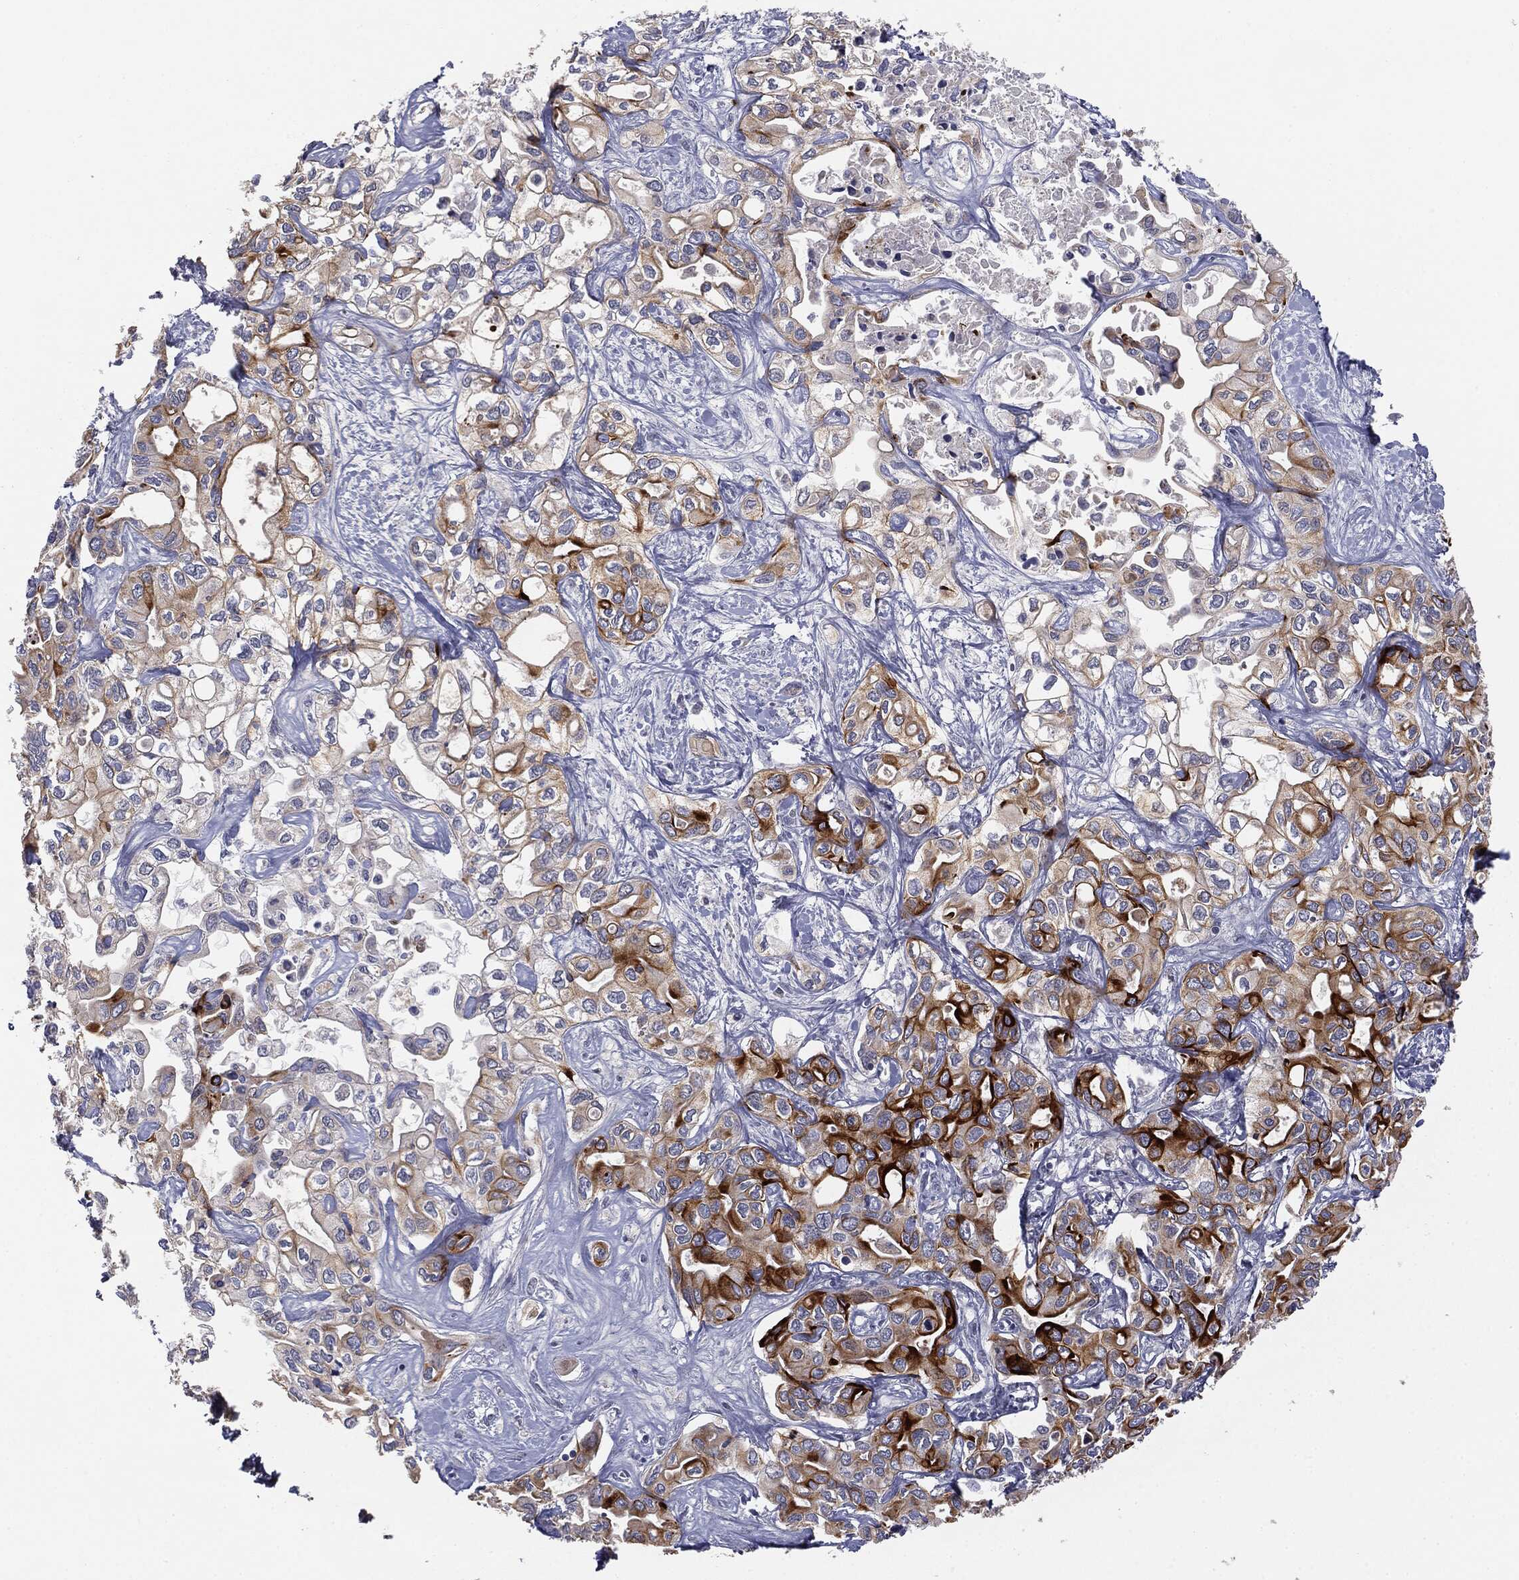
{"staining": {"intensity": "strong", "quantity": "25%-75%", "location": "cytoplasmic/membranous"}, "tissue": "liver cancer", "cell_type": "Tumor cells", "image_type": "cancer", "snomed": [{"axis": "morphology", "description": "Cholangiocarcinoma"}, {"axis": "topography", "description": "Liver"}], "caption": "Liver cancer stained for a protein (brown) shows strong cytoplasmic/membranous positive staining in about 25%-75% of tumor cells.", "gene": "MUC1", "patient": {"sex": "female", "age": 64}}